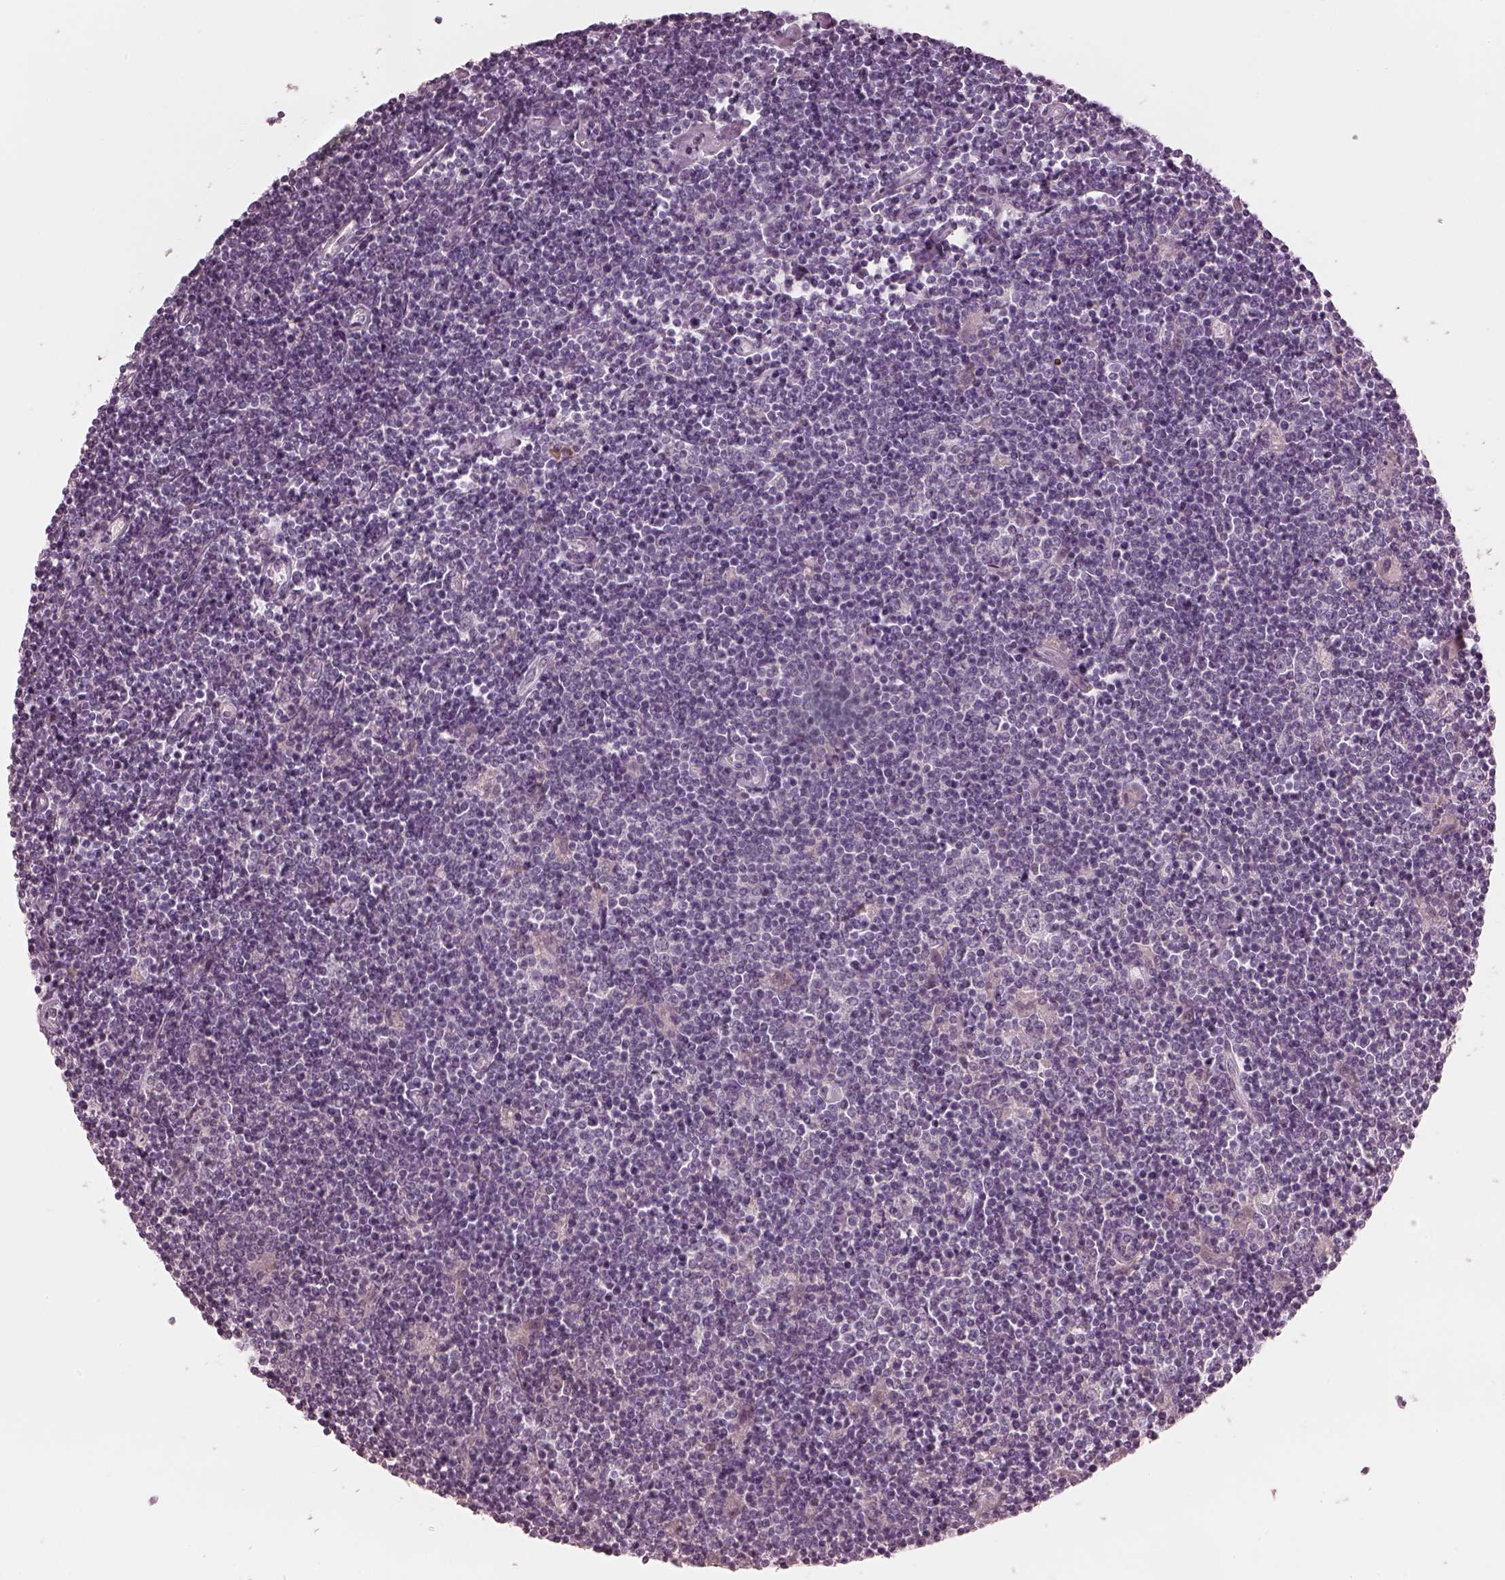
{"staining": {"intensity": "negative", "quantity": "none", "location": "none"}, "tissue": "lymphoma", "cell_type": "Tumor cells", "image_type": "cancer", "snomed": [{"axis": "morphology", "description": "Hodgkin's disease, NOS"}, {"axis": "topography", "description": "Lymph node"}], "caption": "This histopathology image is of lymphoma stained with immunohistochemistry (IHC) to label a protein in brown with the nuclei are counter-stained blue. There is no expression in tumor cells.", "gene": "MIA", "patient": {"sex": "male", "age": 40}}